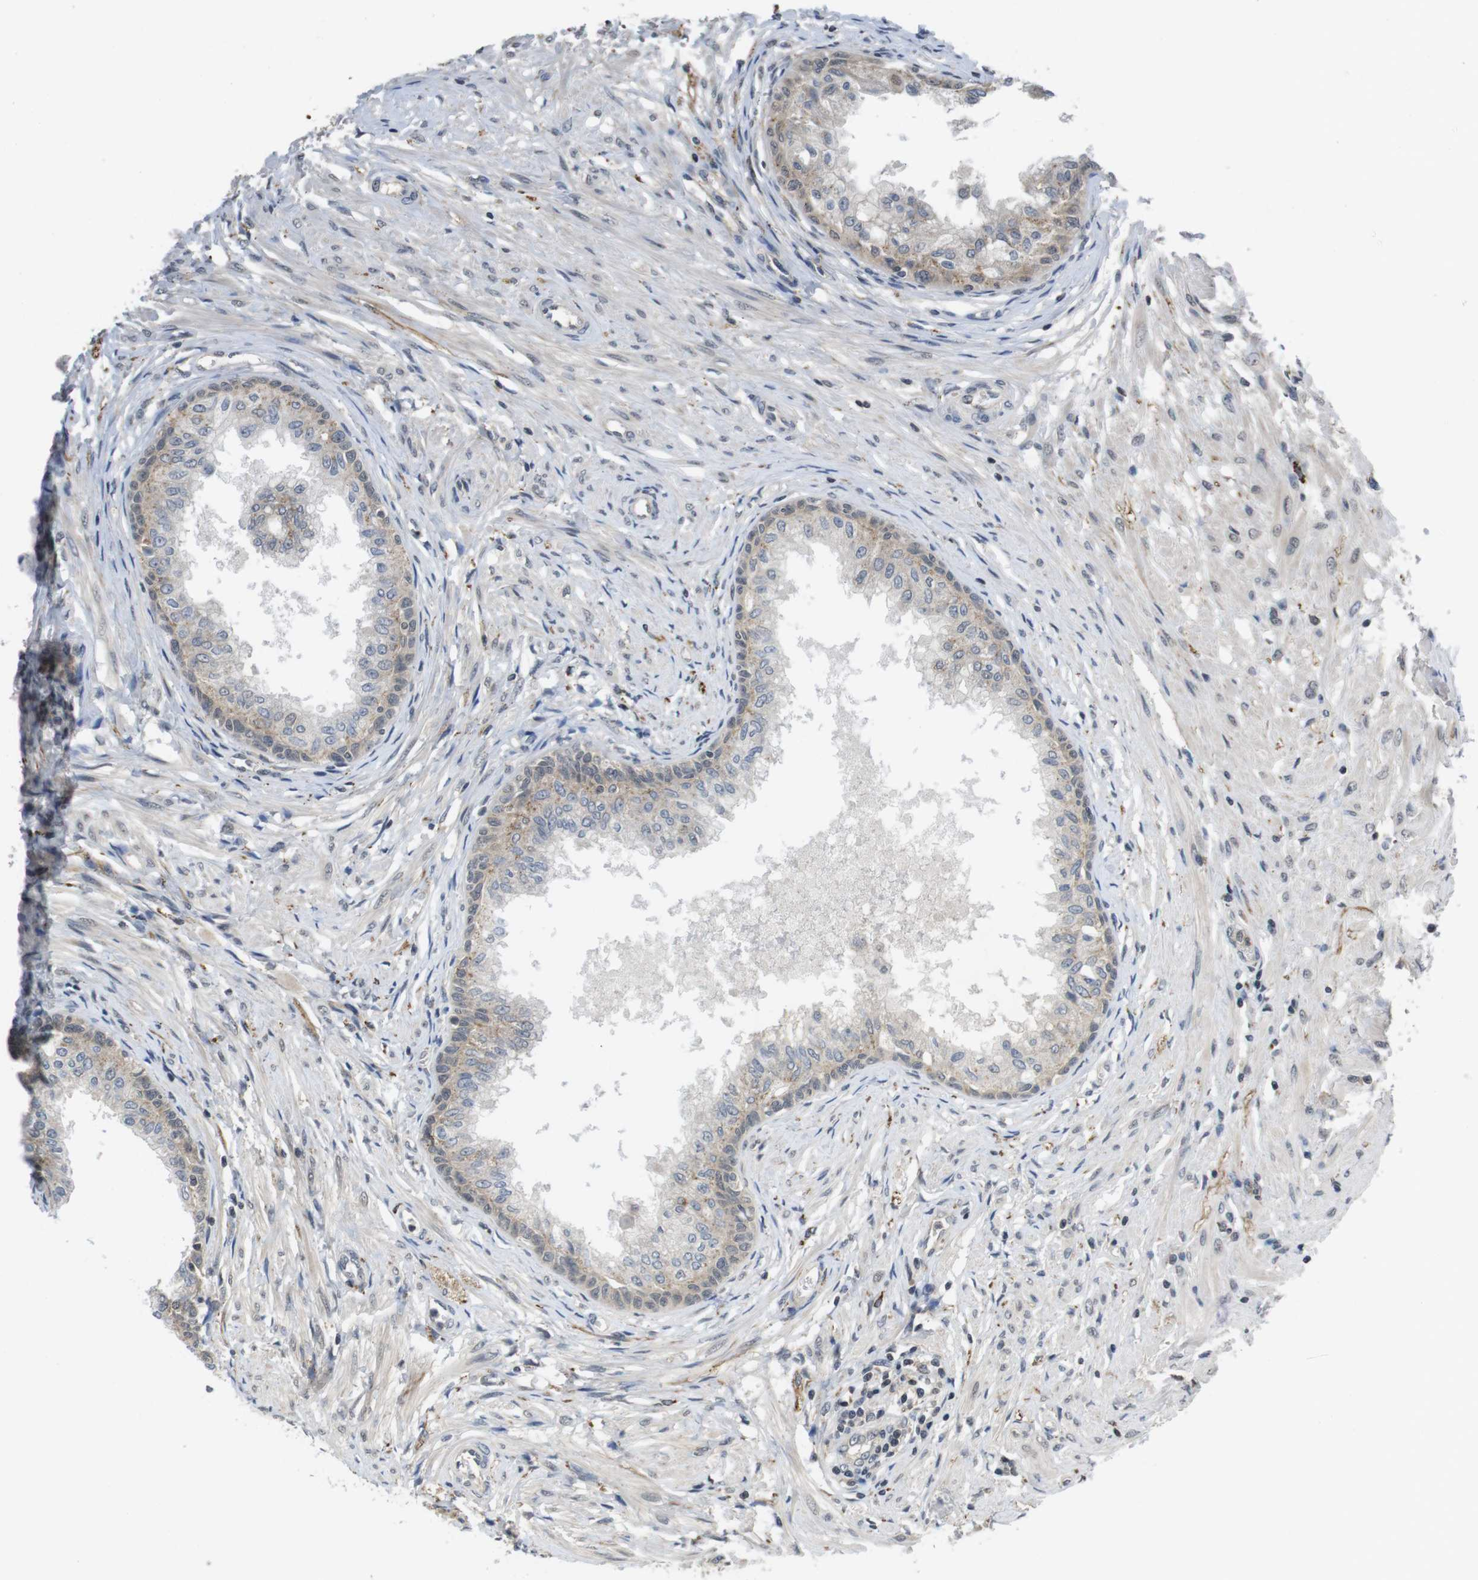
{"staining": {"intensity": "negative", "quantity": "none", "location": "none"}, "tissue": "prostate", "cell_type": "Glandular cells", "image_type": "normal", "snomed": [{"axis": "morphology", "description": "Normal tissue, NOS"}, {"axis": "topography", "description": "Prostate"}, {"axis": "topography", "description": "Seminal veicle"}], "caption": "Human prostate stained for a protein using immunohistochemistry demonstrates no positivity in glandular cells.", "gene": "FADD", "patient": {"sex": "male", "age": 60}}